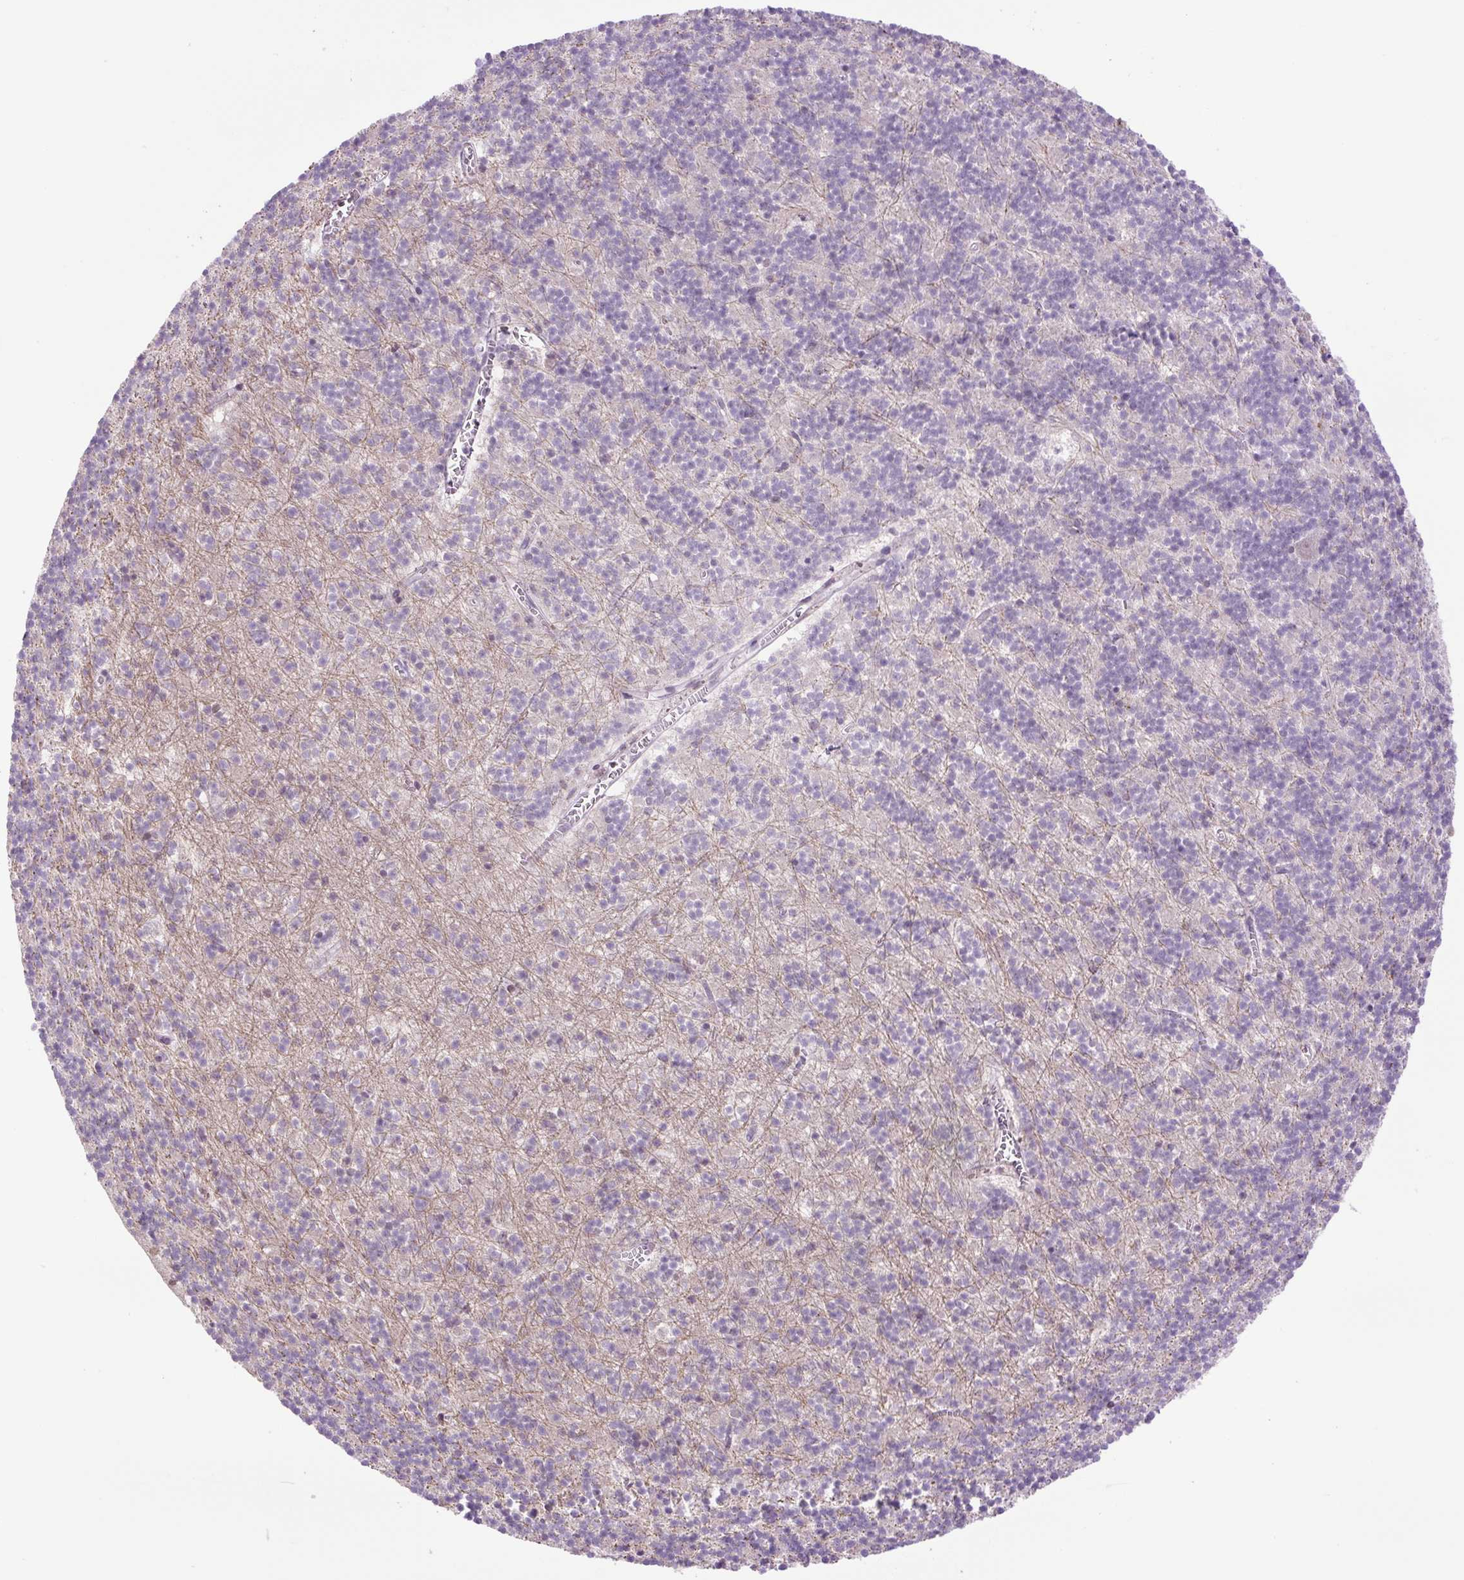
{"staining": {"intensity": "negative", "quantity": "none", "location": "none"}, "tissue": "cerebellum", "cell_type": "Cells in granular layer", "image_type": "normal", "snomed": [{"axis": "morphology", "description": "Normal tissue, NOS"}, {"axis": "topography", "description": "Cerebellum"}], "caption": "This is an IHC micrograph of benign human cerebellum. There is no positivity in cells in granular layer.", "gene": "KPNA1", "patient": {"sex": "male", "age": 54}}